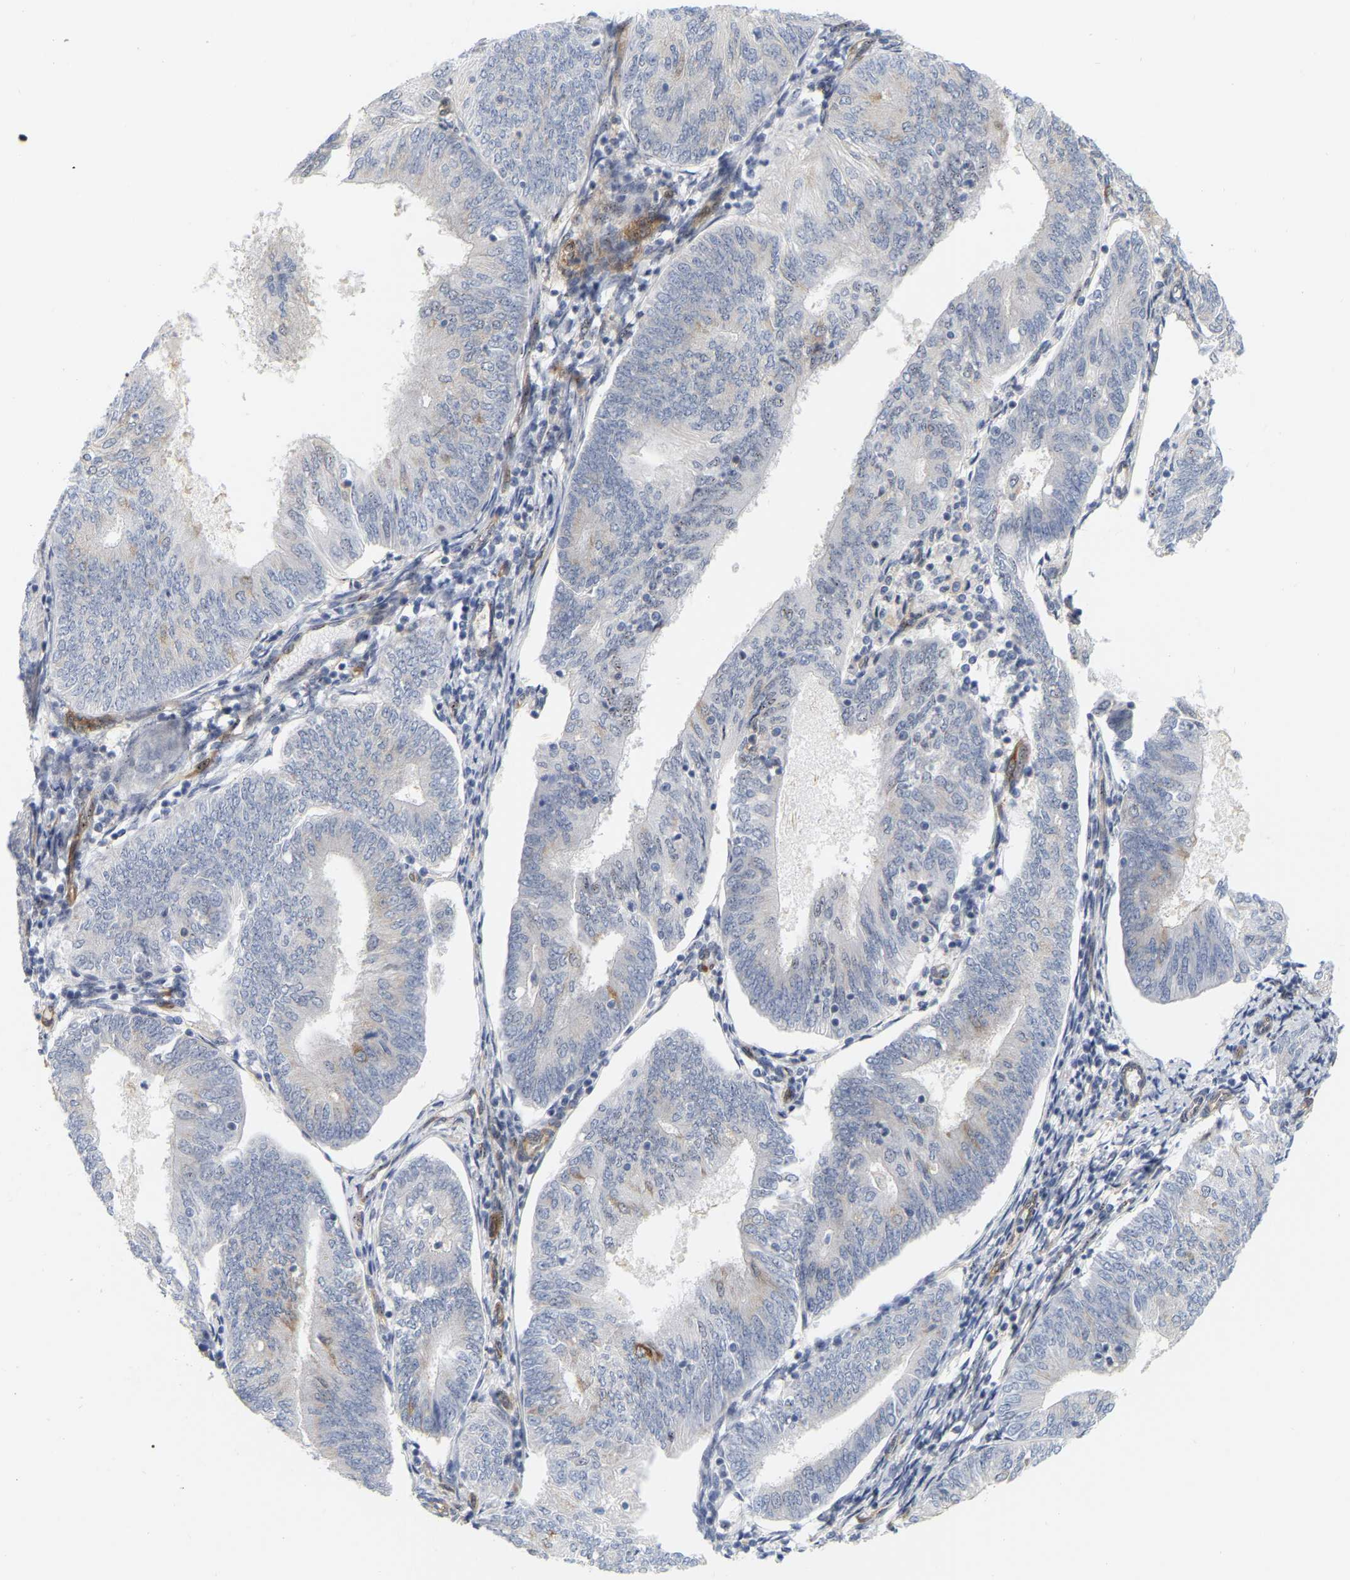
{"staining": {"intensity": "negative", "quantity": "none", "location": "none"}, "tissue": "endometrial cancer", "cell_type": "Tumor cells", "image_type": "cancer", "snomed": [{"axis": "morphology", "description": "Adenocarcinoma, NOS"}, {"axis": "topography", "description": "Endometrium"}], "caption": "A high-resolution image shows immunohistochemistry (IHC) staining of endometrial cancer, which exhibits no significant expression in tumor cells.", "gene": "RAPH1", "patient": {"sex": "female", "age": 58}}